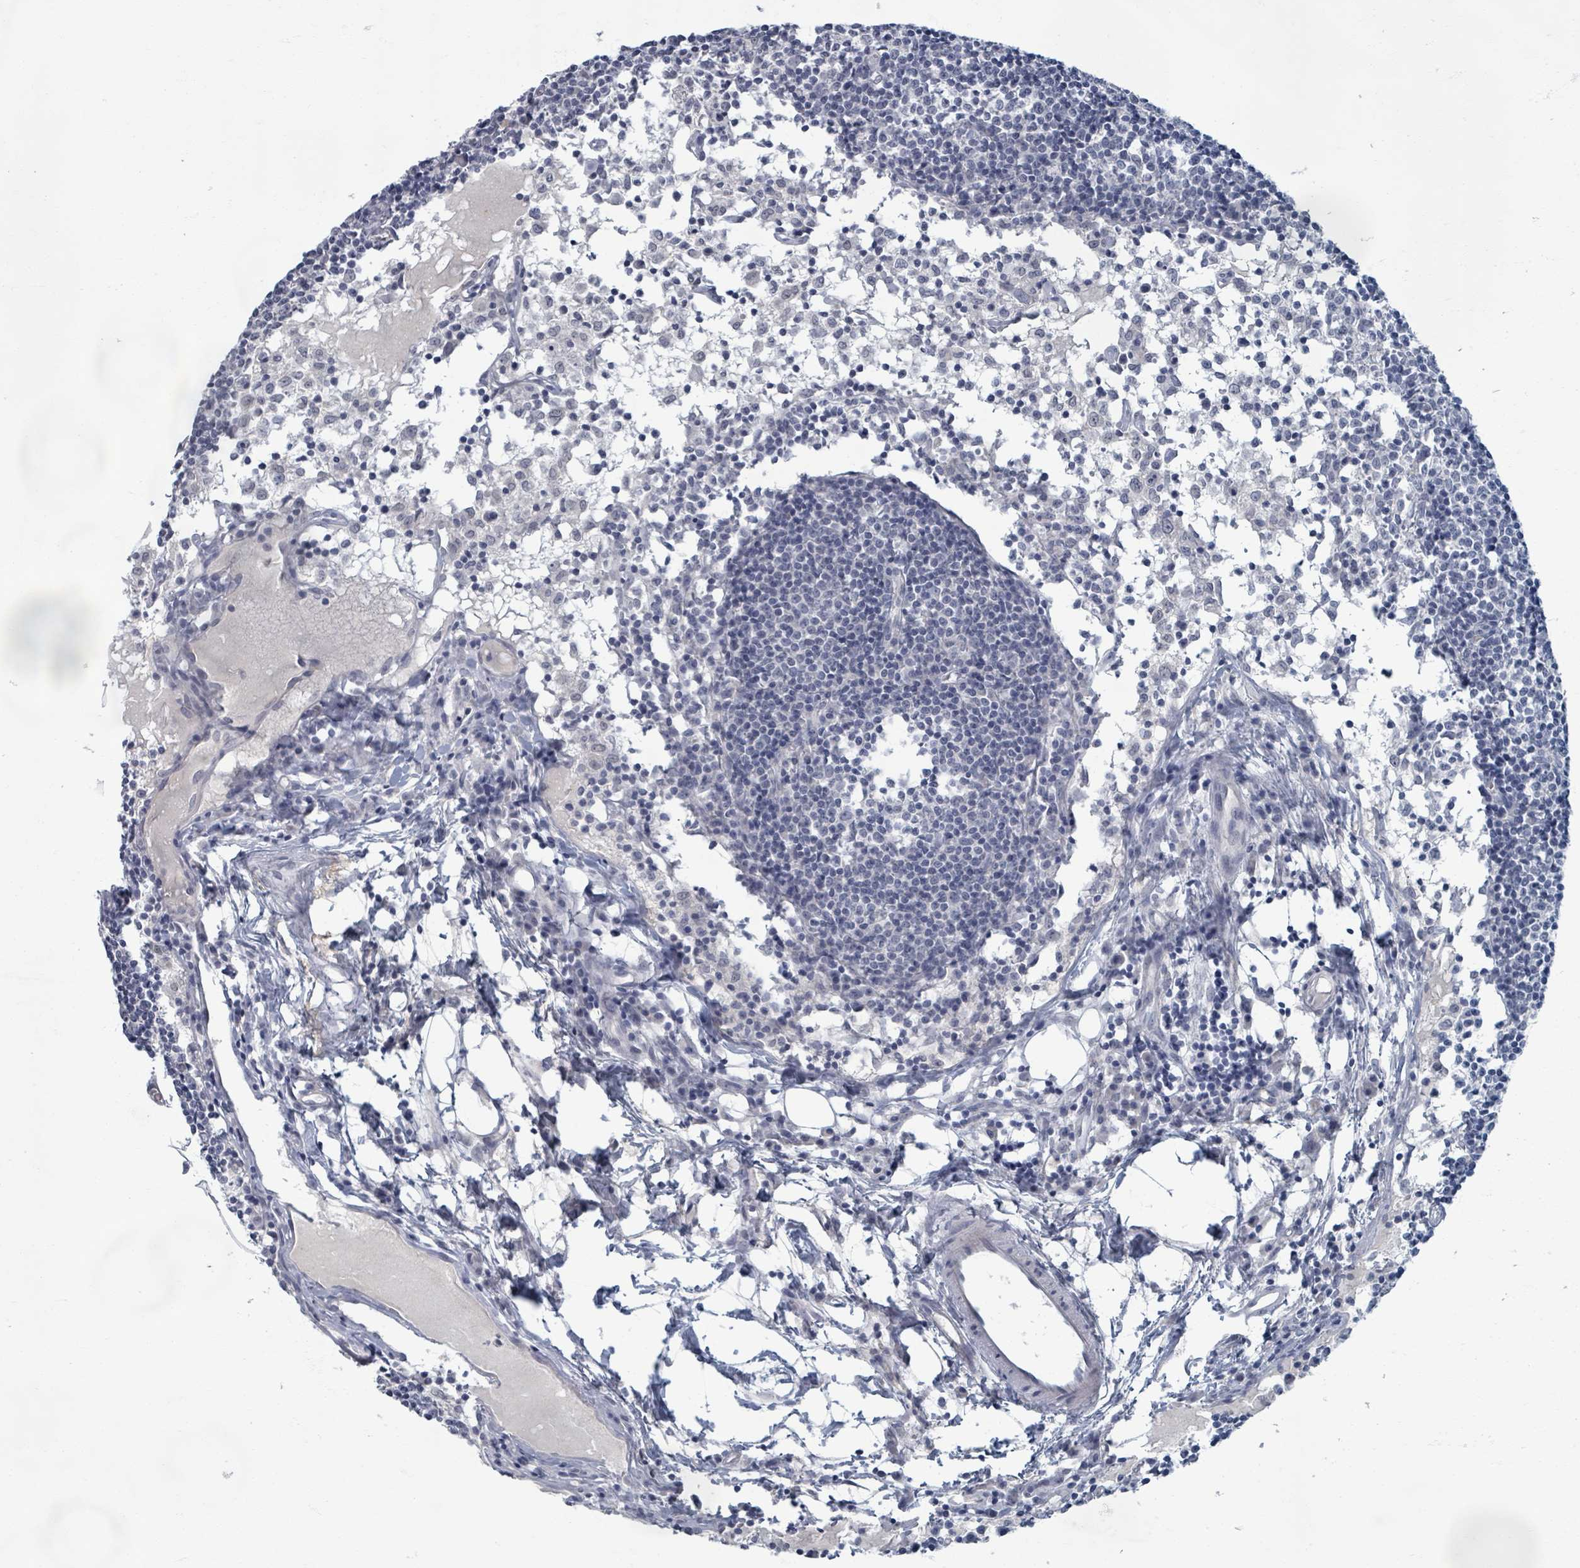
{"staining": {"intensity": "negative", "quantity": "none", "location": "none"}, "tissue": "lymph node", "cell_type": "Non-germinal center cells", "image_type": "normal", "snomed": [{"axis": "morphology", "description": "Normal tissue, NOS"}, {"axis": "topography", "description": "Lymph node"}], "caption": "The IHC photomicrograph has no significant expression in non-germinal center cells of lymph node.", "gene": "WNT11", "patient": {"sex": "female", "age": 55}}